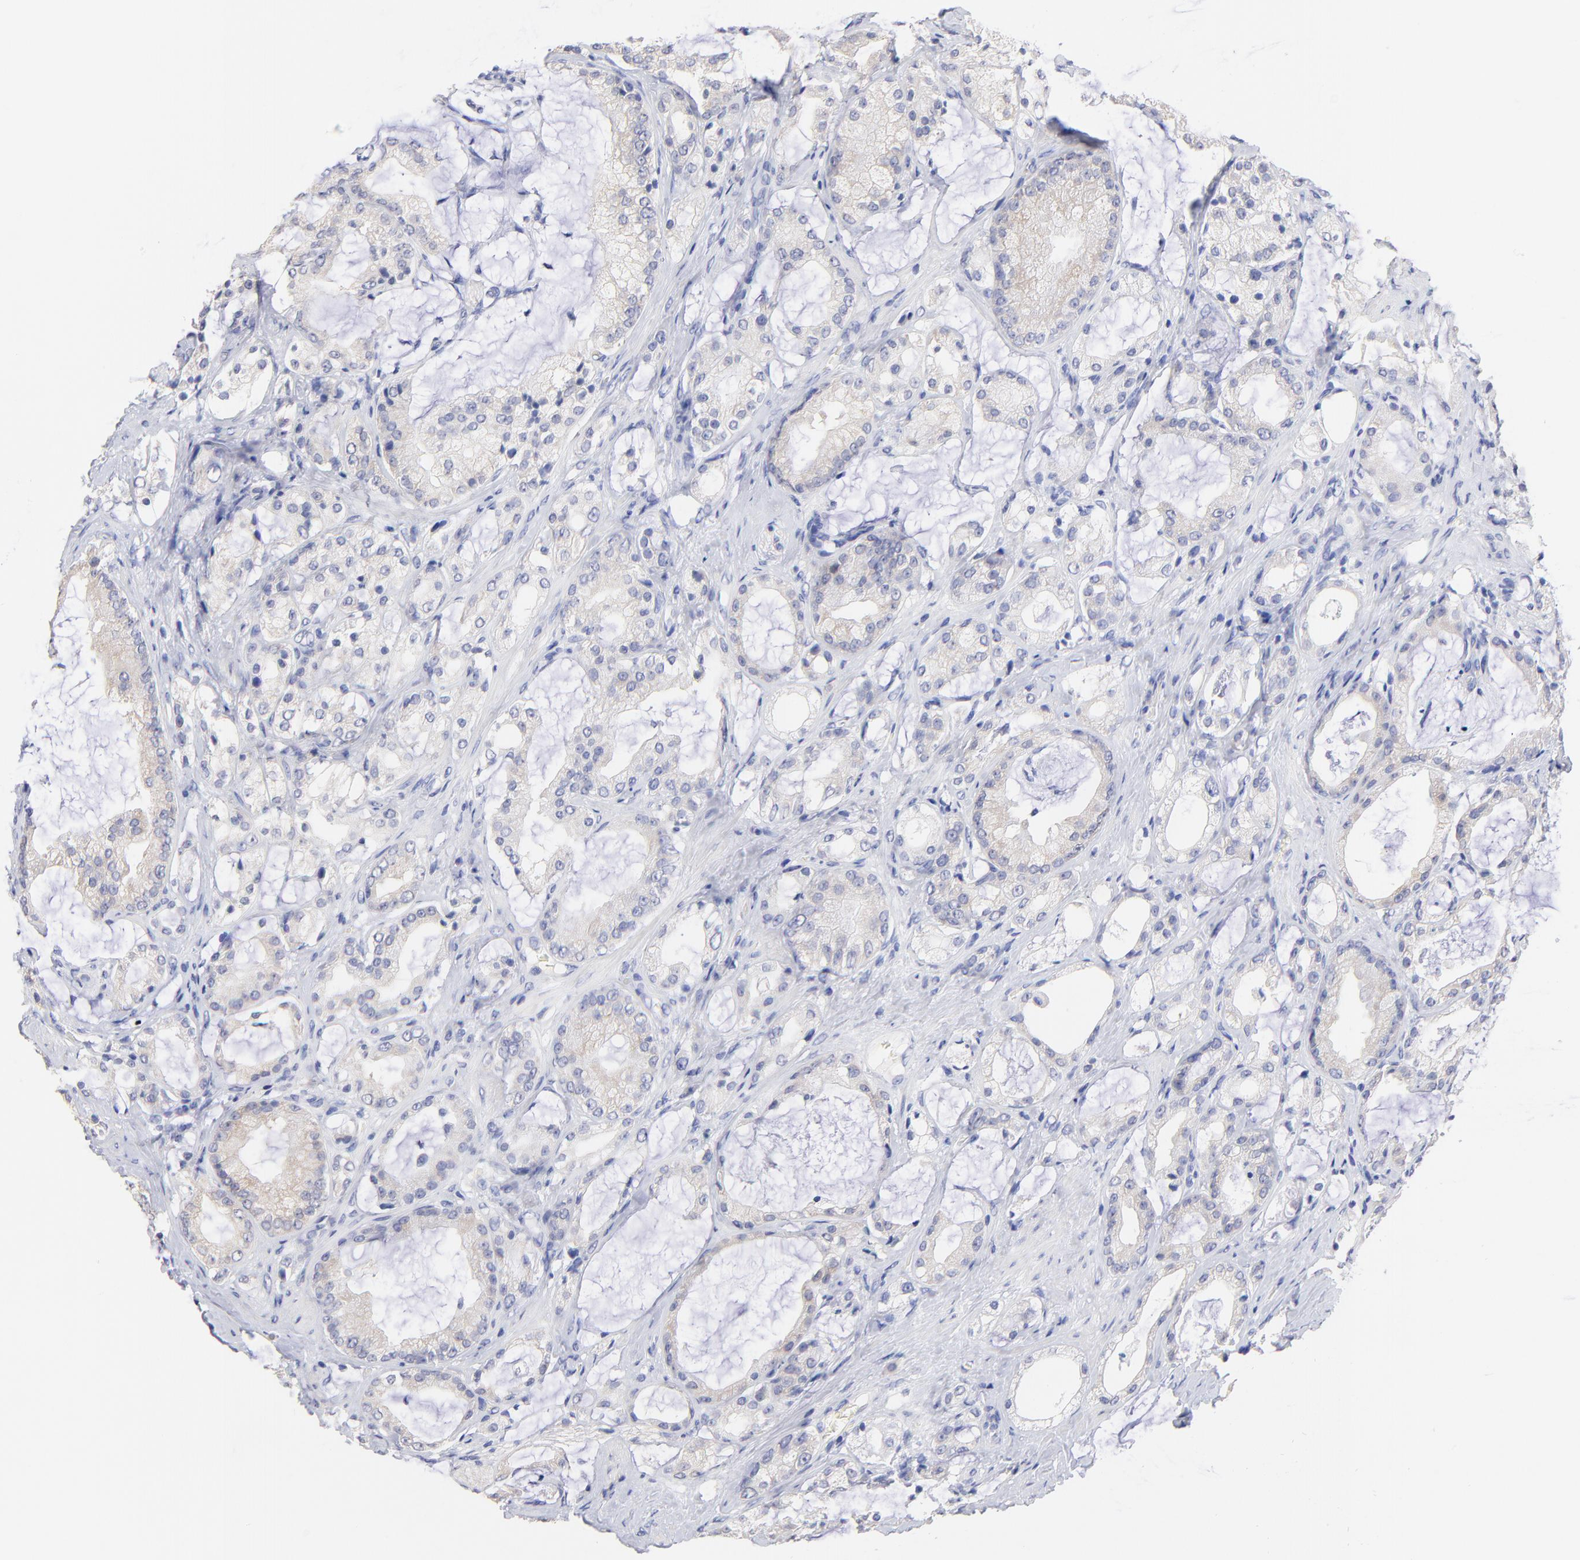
{"staining": {"intensity": "weak", "quantity": "<25%", "location": "cytoplasmic/membranous"}, "tissue": "prostate cancer", "cell_type": "Tumor cells", "image_type": "cancer", "snomed": [{"axis": "morphology", "description": "Adenocarcinoma, Medium grade"}, {"axis": "topography", "description": "Prostate"}], "caption": "IHC image of prostate adenocarcinoma (medium-grade) stained for a protein (brown), which shows no positivity in tumor cells. (DAB immunohistochemistry, high magnification).", "gene": "CFAP57", "patient": {"sex": "male", "age": 70}}